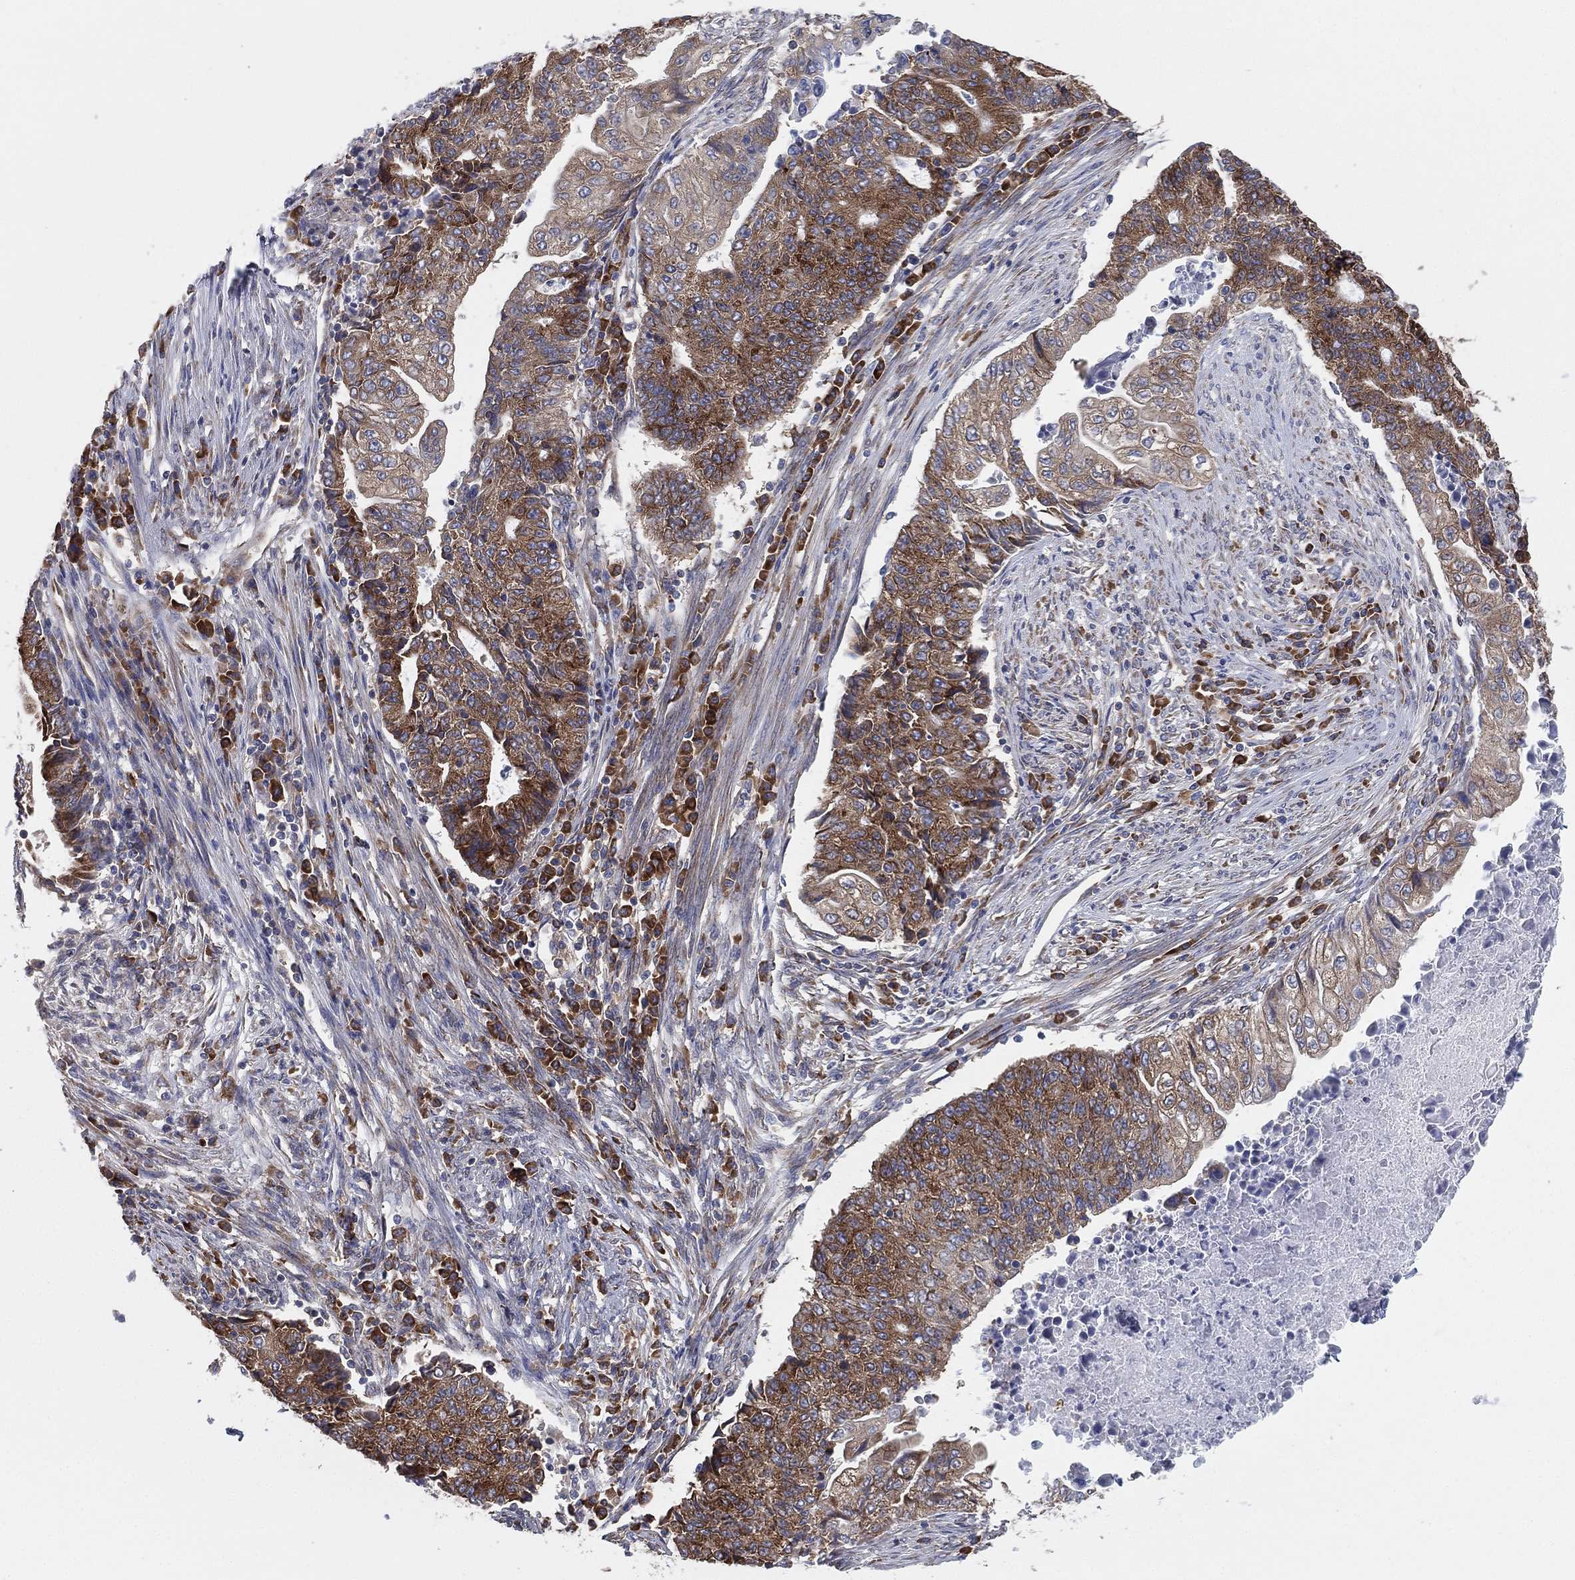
{"staining": {"intensity": "strong", "quantity": "25%-75%", "location": "cytoplasmic/membranous"}, "tissue": "endometrial cancer", "cell_type": "Tumor cells", "image_type": "cancer", "snomed": [{"axis": "morphology", "description": "Adenocarcinoma, NOS"}, {"axis": "topography", "description": "Uterus"}, {"axis": "topography", "description": "Endometrium"}], "caption": "Endometrial cancer was stained to show a protein in brown. There is high levels of strong cytoplasmic/membranous expression in about 25%-75% of tumor cells.", "gene": "FARSA", "patient": {"sex": "female", "age": 54}}